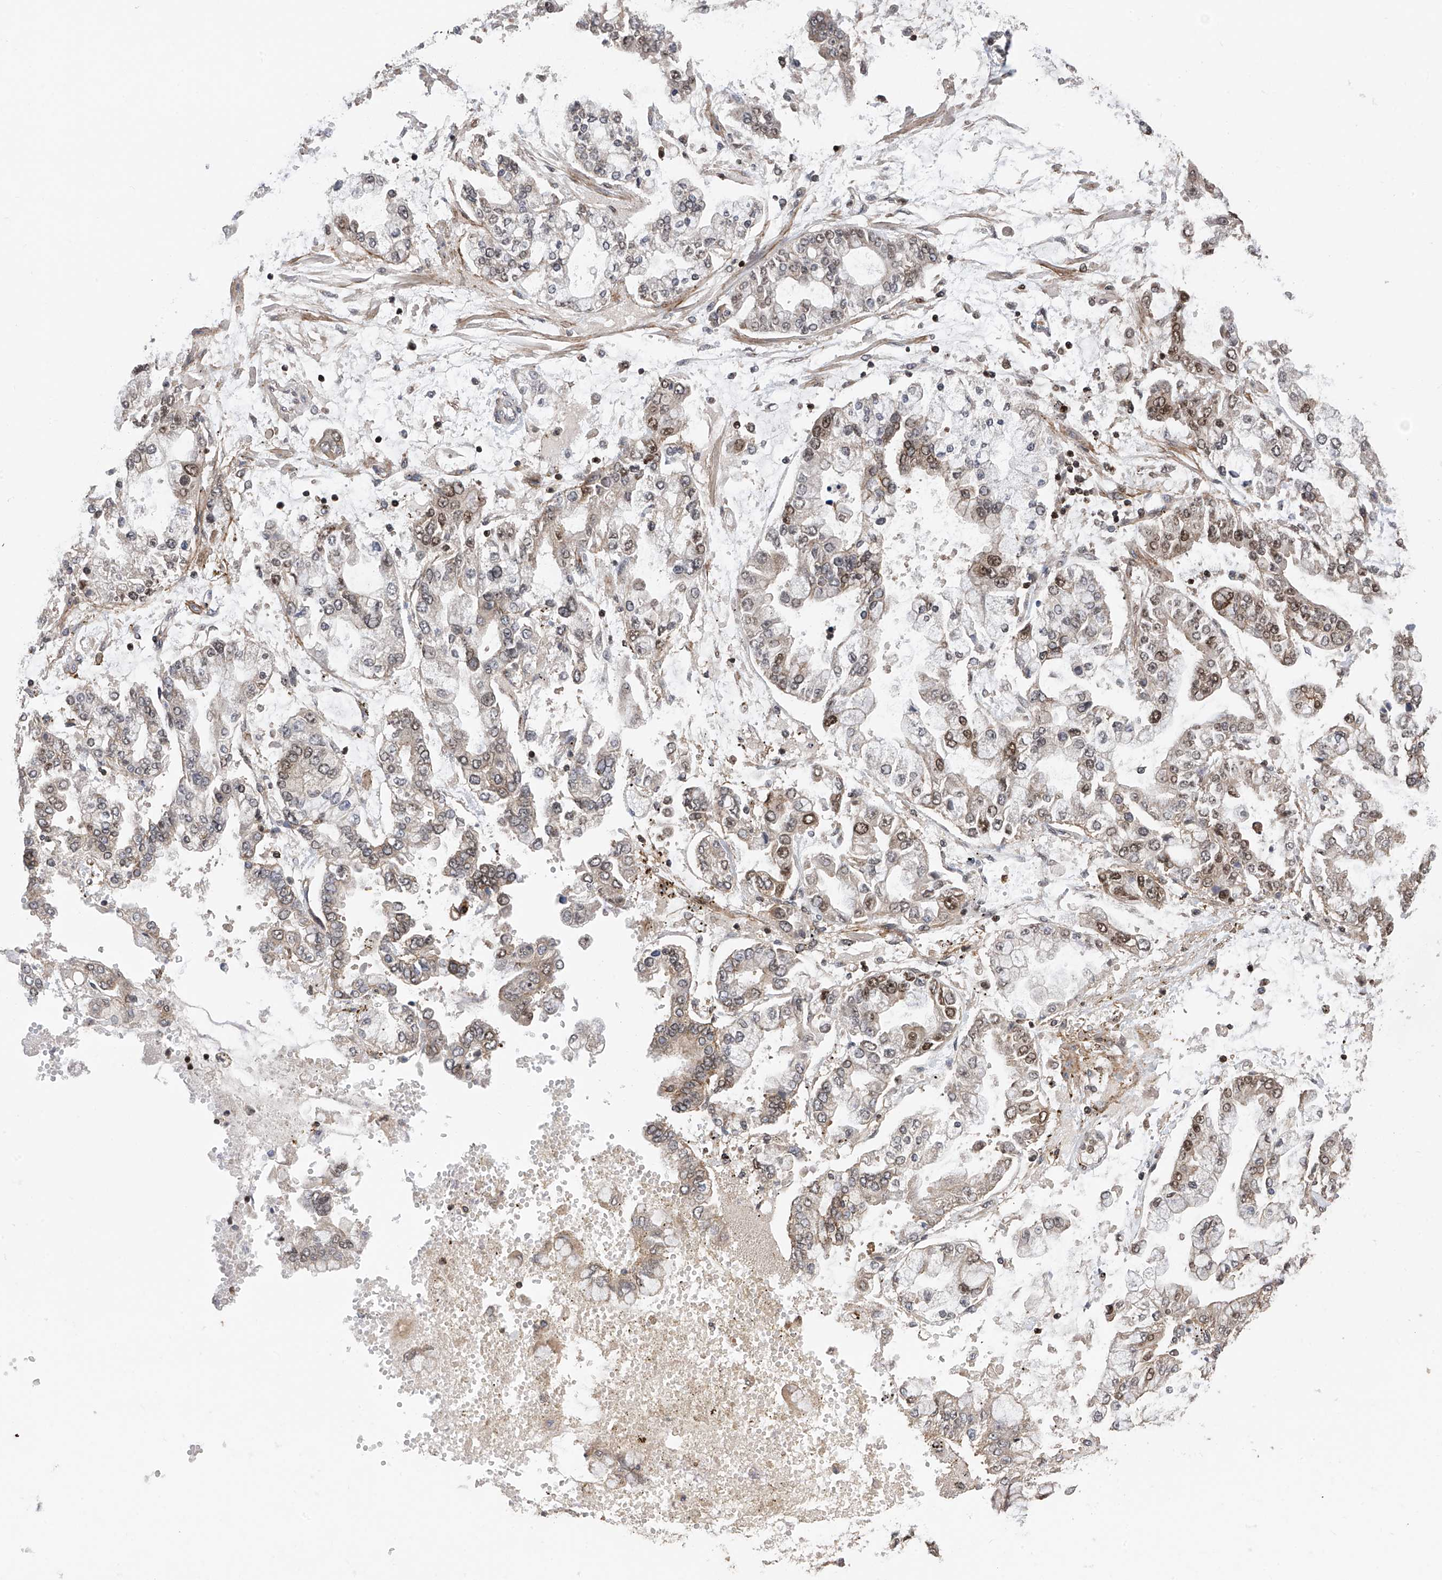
{"staining": {"intensity": "strong", "quantity": "<25%", "location": "nuclear"}, "tissue": "stomach cancer", "cell_type": "Tumor cells", "image_type": "cancer", "snomed": [{"axis": "morphology", "description": "Normal tissue, NOS"}, {"axis": "morphology", "description": "Adenocarcinoma, NOS"}, {"axis": "topography", "description": "Stomach, upper"}, {"axis": "topography", "description": "Stomach"}], "caption": "Stomach cancer (adenocarcinoma) stained with DAB (3,3'-diaminobenzidine) immunohistochemistry displays medium levels of strong nuclear expression in about <25% of tumor cells.", "gene": "DNAJC9", "patient": {"sex": "male", "age": 76}}